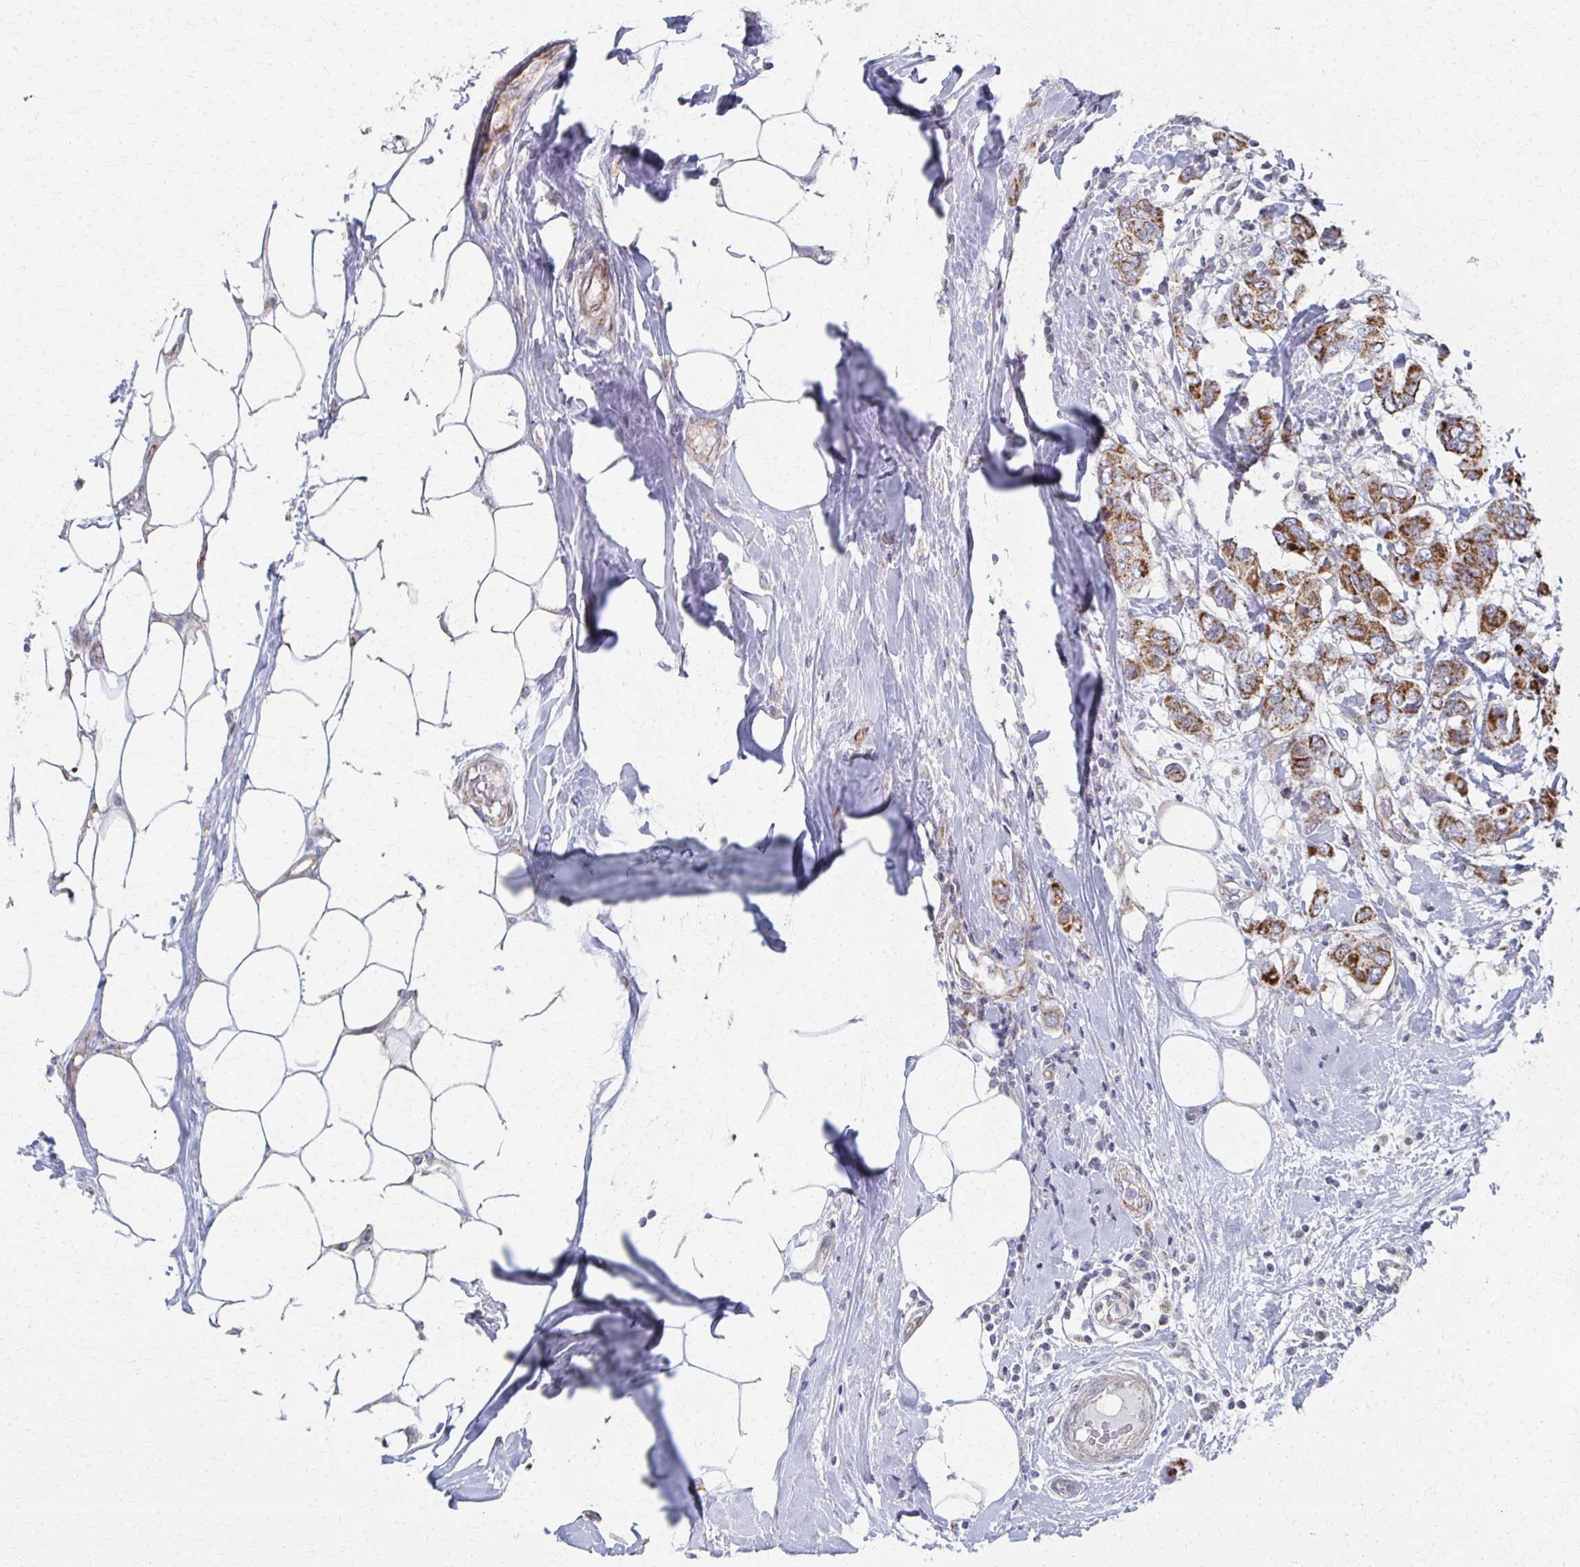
{"staining": {"intensity": "strong", "quantity": ">75%", "location": "cytoplasmic/membranous"}, "tissue": "breast cancer", "cell_type": "Tumor cells", "image_type": "cancer", "snomed": [{"axis": "morphology", "description": "Lobular carcinoma"}, {"axis": "topography", "description": "Breast"}], "caption": "Immunohistochemistry histopathology image of human breast cancer (lobular carcinoma) stained for a protein (brown), which demonstrates high levels of strong cytoplasmic/membranous expression in approximately >75% of tumor cells.", "gene": "FAHD1", "patient": {"sex": "female", "age": 51}}